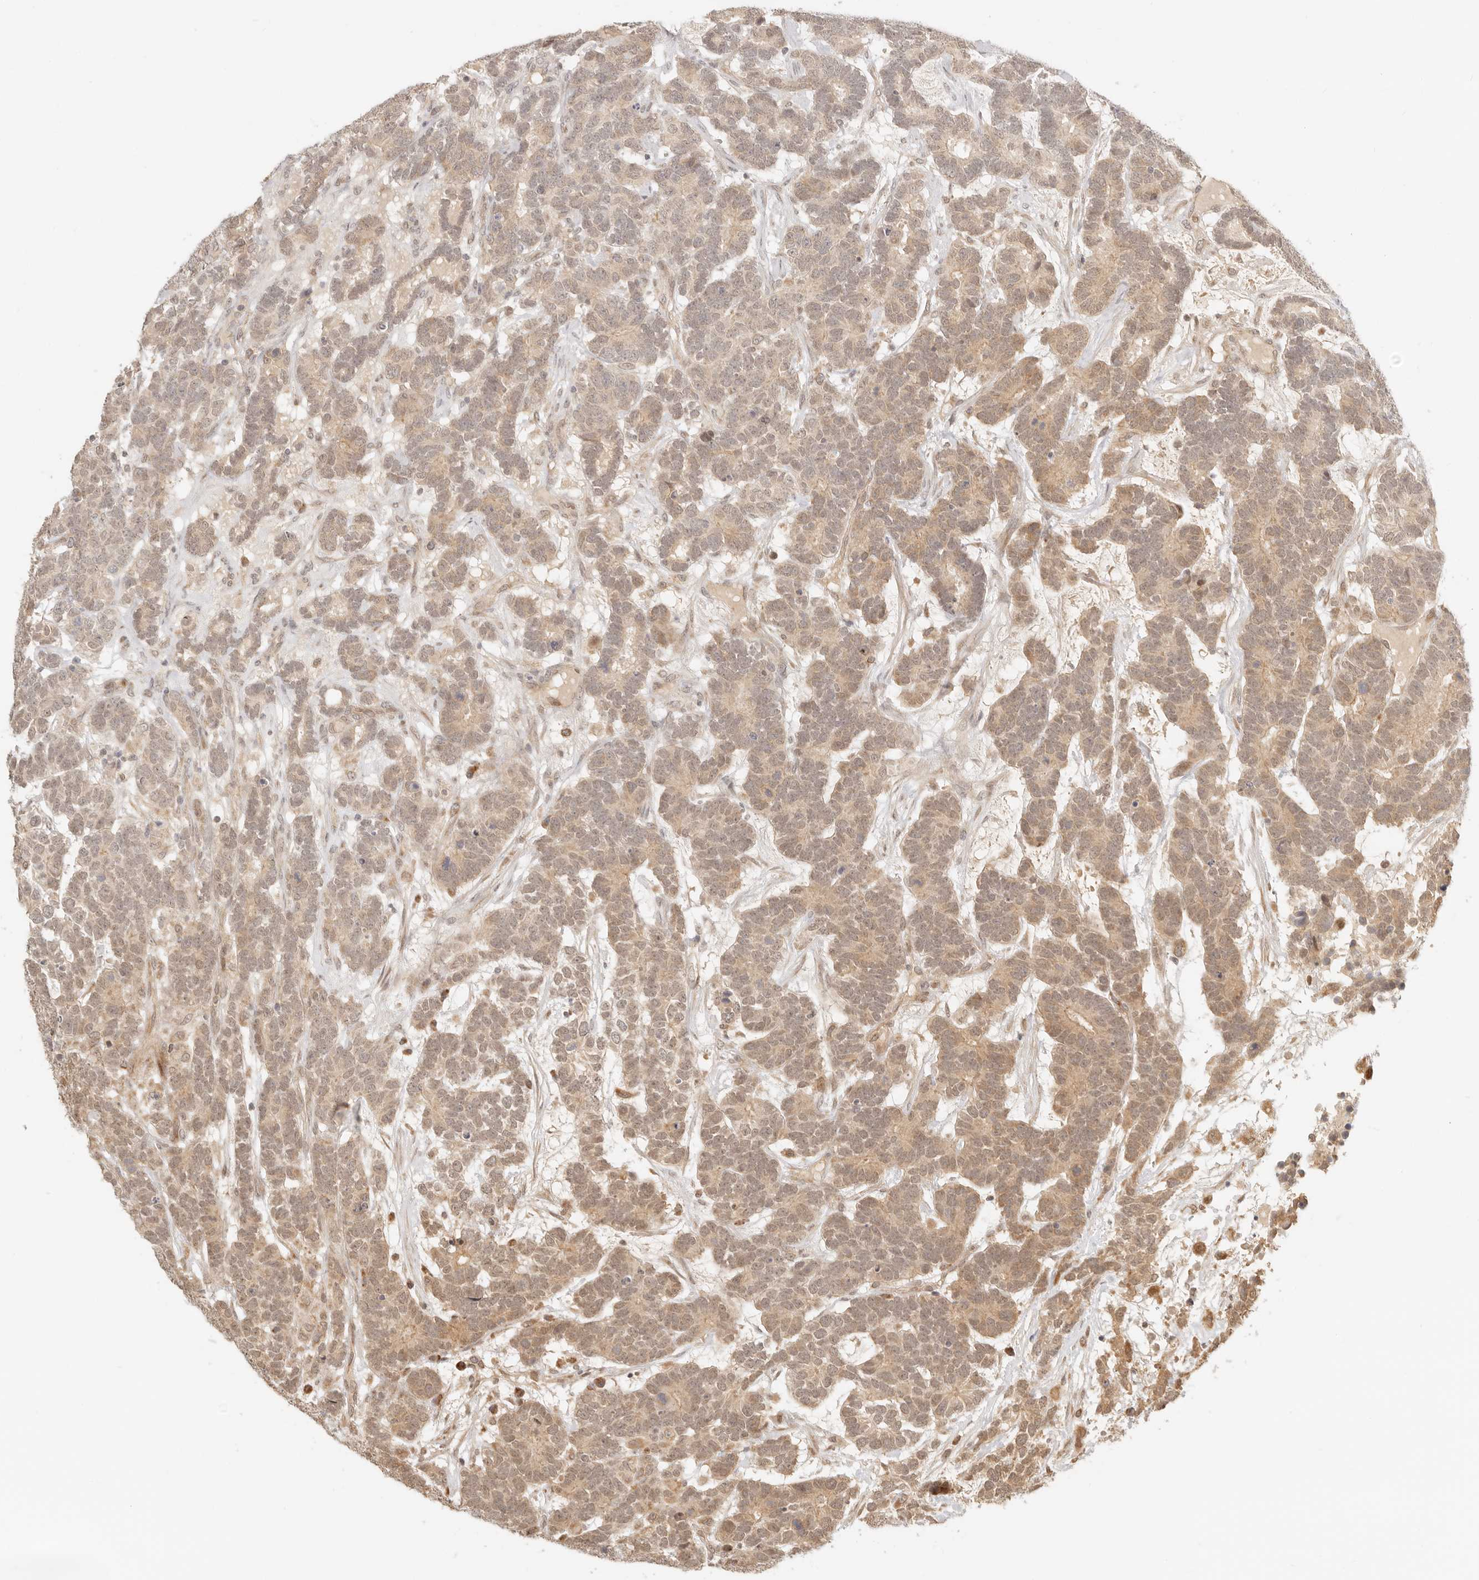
{"staining": {"intensity": "moderate", "quantity": "25%-75%", "location": "cytoplasmic/membranous"}, "tissue": "testis cancer", "cell_type": "Tumor cells", "image_type": "cancer", "snomed": [{"axis": "morphology", "description": "Carcinoma, Embryonal, NOS"}, {"axis": "topography", "description": "Testis"}], "caption": "Protein staining shows moderate cytoplasmic/membranous positivity in about 25%-75% of tumor cells in testis cancer.", "gene": "BAALC", "patient": {"sex": "male", "age": 26}}